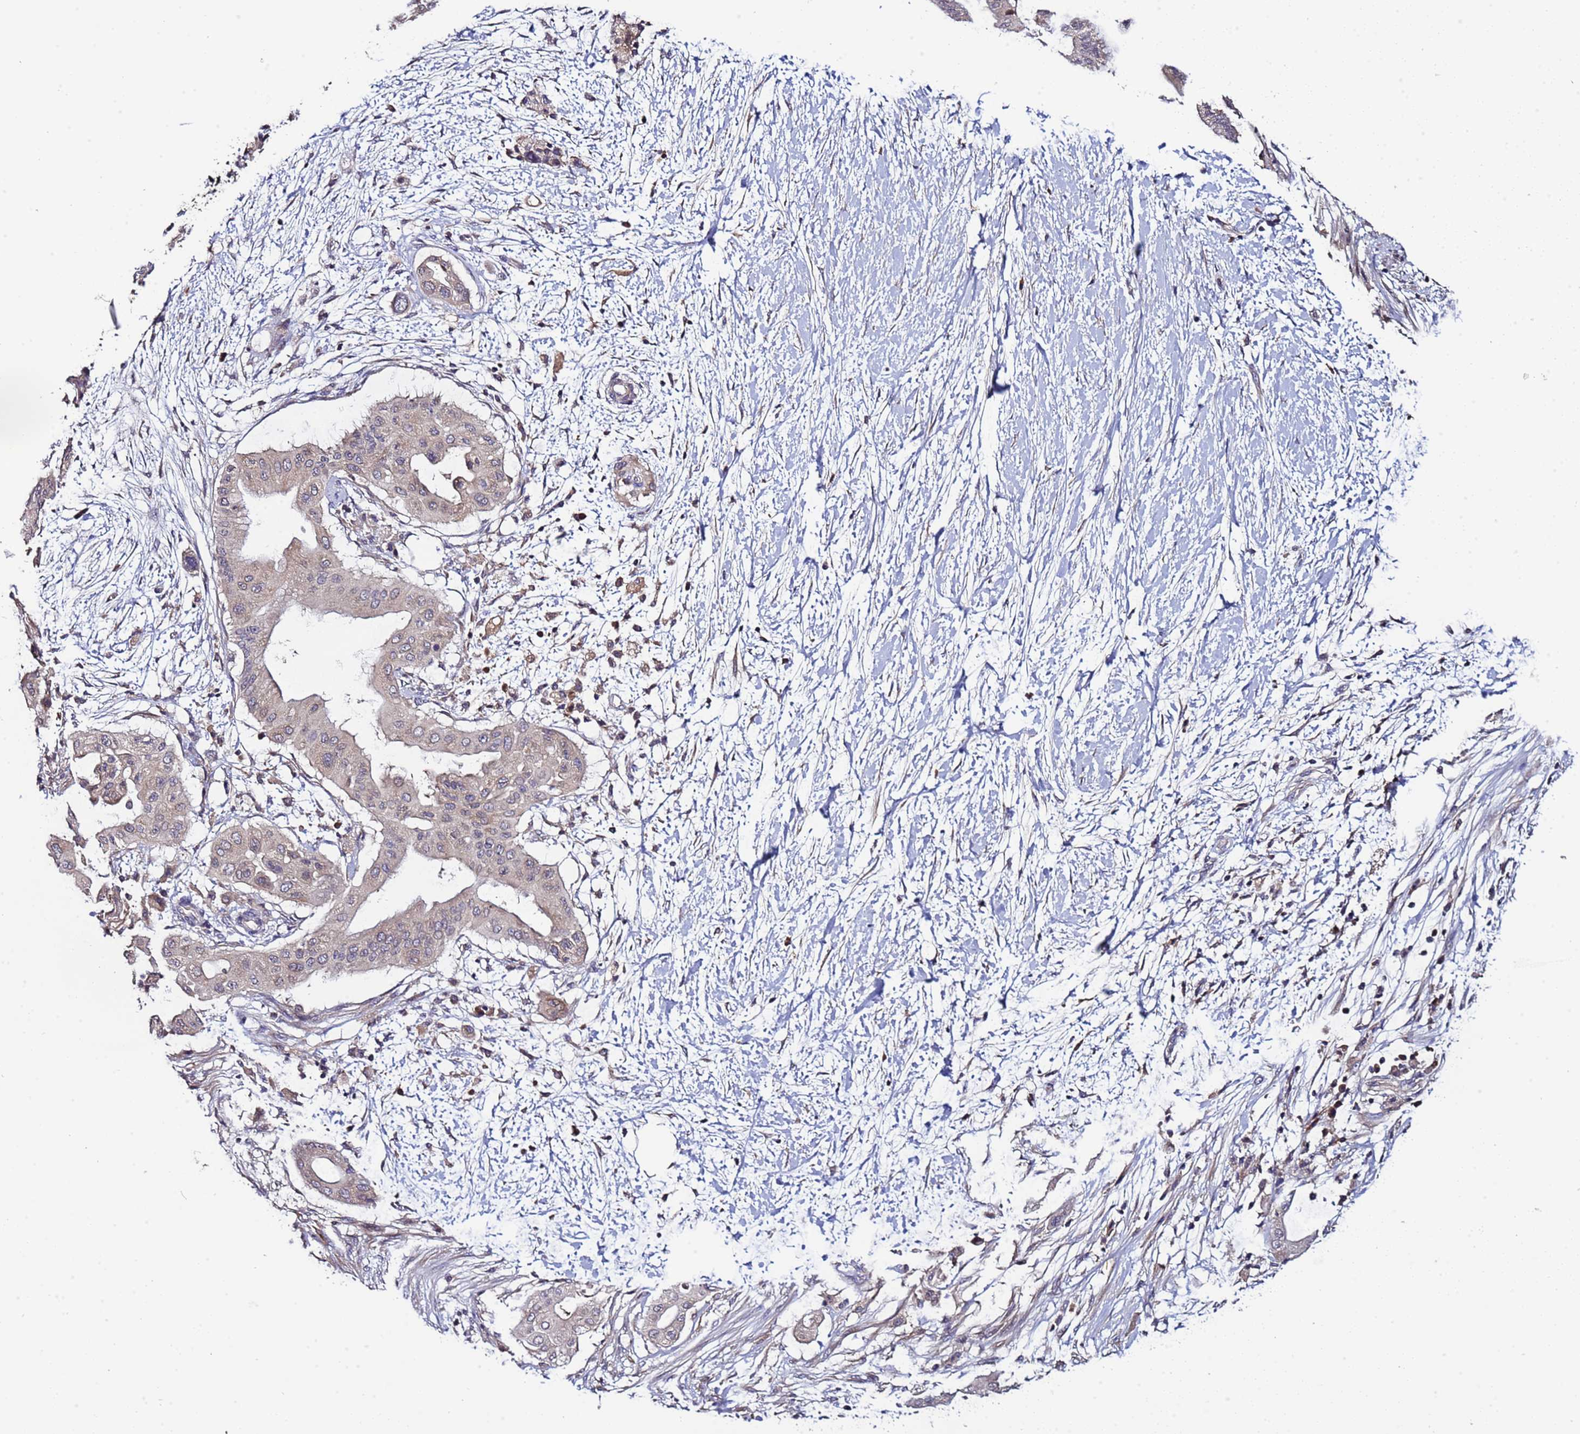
{"staining": {"intensity": "negative", "quantity": "none", "location": "none"}, "tissue": "pancreatic cancer", "cell_type": "Tumor cells", "image_type": "cancer", "snomed": [{"axis": "morphology", "description": "Adenocarcinoma, NOS"}, {"axis": "topography", "description": "Pancreas"}], "caption": "This is an immunohistochemistry image of human pancreatic cancer (adenocarcinoma). There is no expression in tumor cells.", "gene": "ELMOD2", "patient": {"sex": "male", "age": 68}}